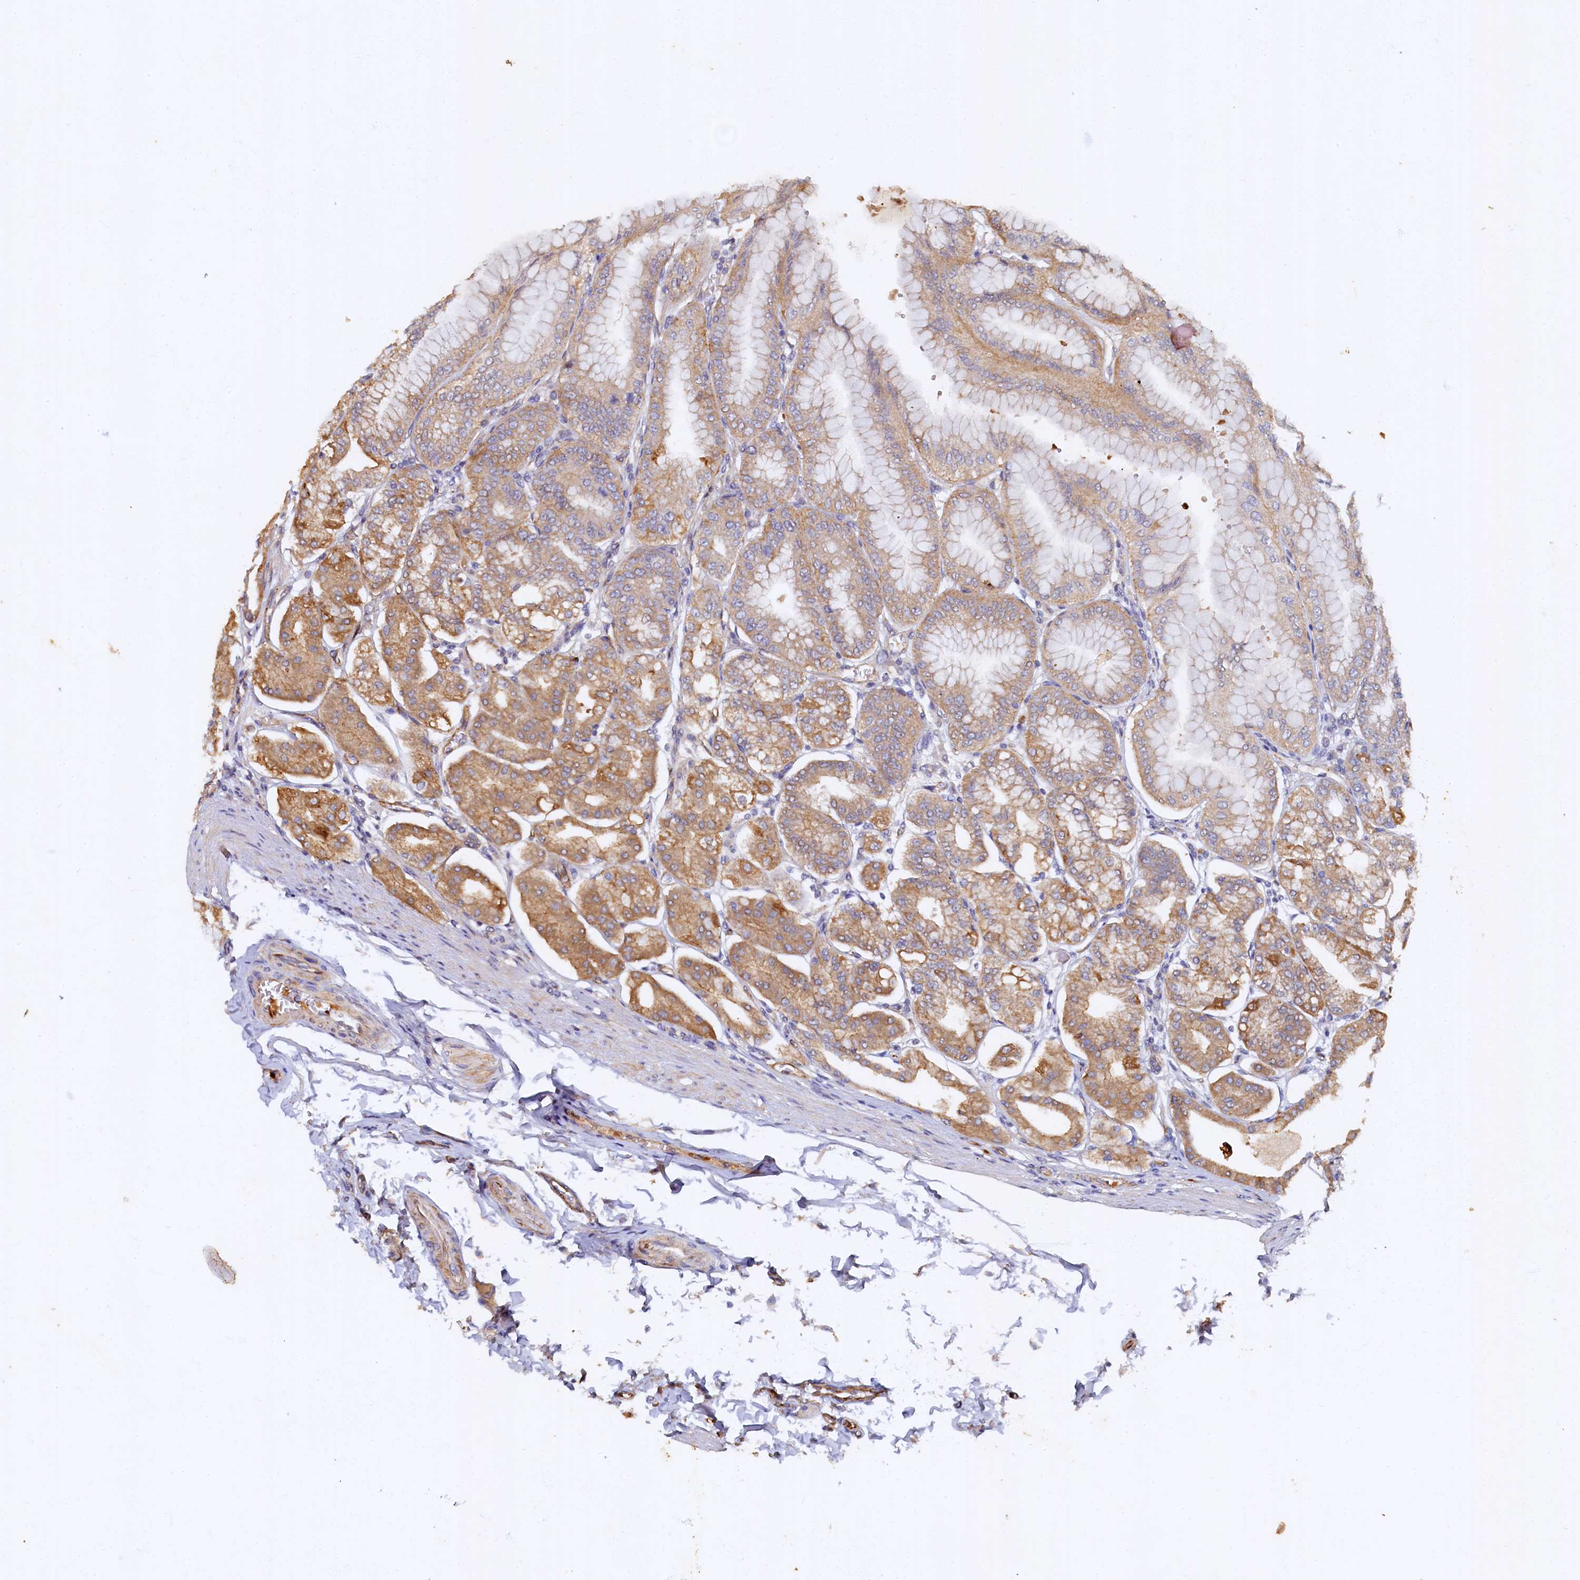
{"staining": {"intensity": "moderate", "quantity": ">75%", "location": "cytoplasmic/membranous"}, "tissue": "stomach", "cell_type": "Glandular cells", "image_type": "normal", "snomed": [{"axis": "morphology", "description": "Normal tissue, NOS"}, {"axis": "topography", "description": "Stomach, lower"}], "caption": "Stomach stained for a protein demonstrates moderate cytoplasmic/membranous positivity in glandular cells. Using DAB (brown) and hematoxylin (blue) stains, captured at high magnification using brightfield microscopy.", "gene": "ARL11", "patient": {"sex": "male", "age": 71}}